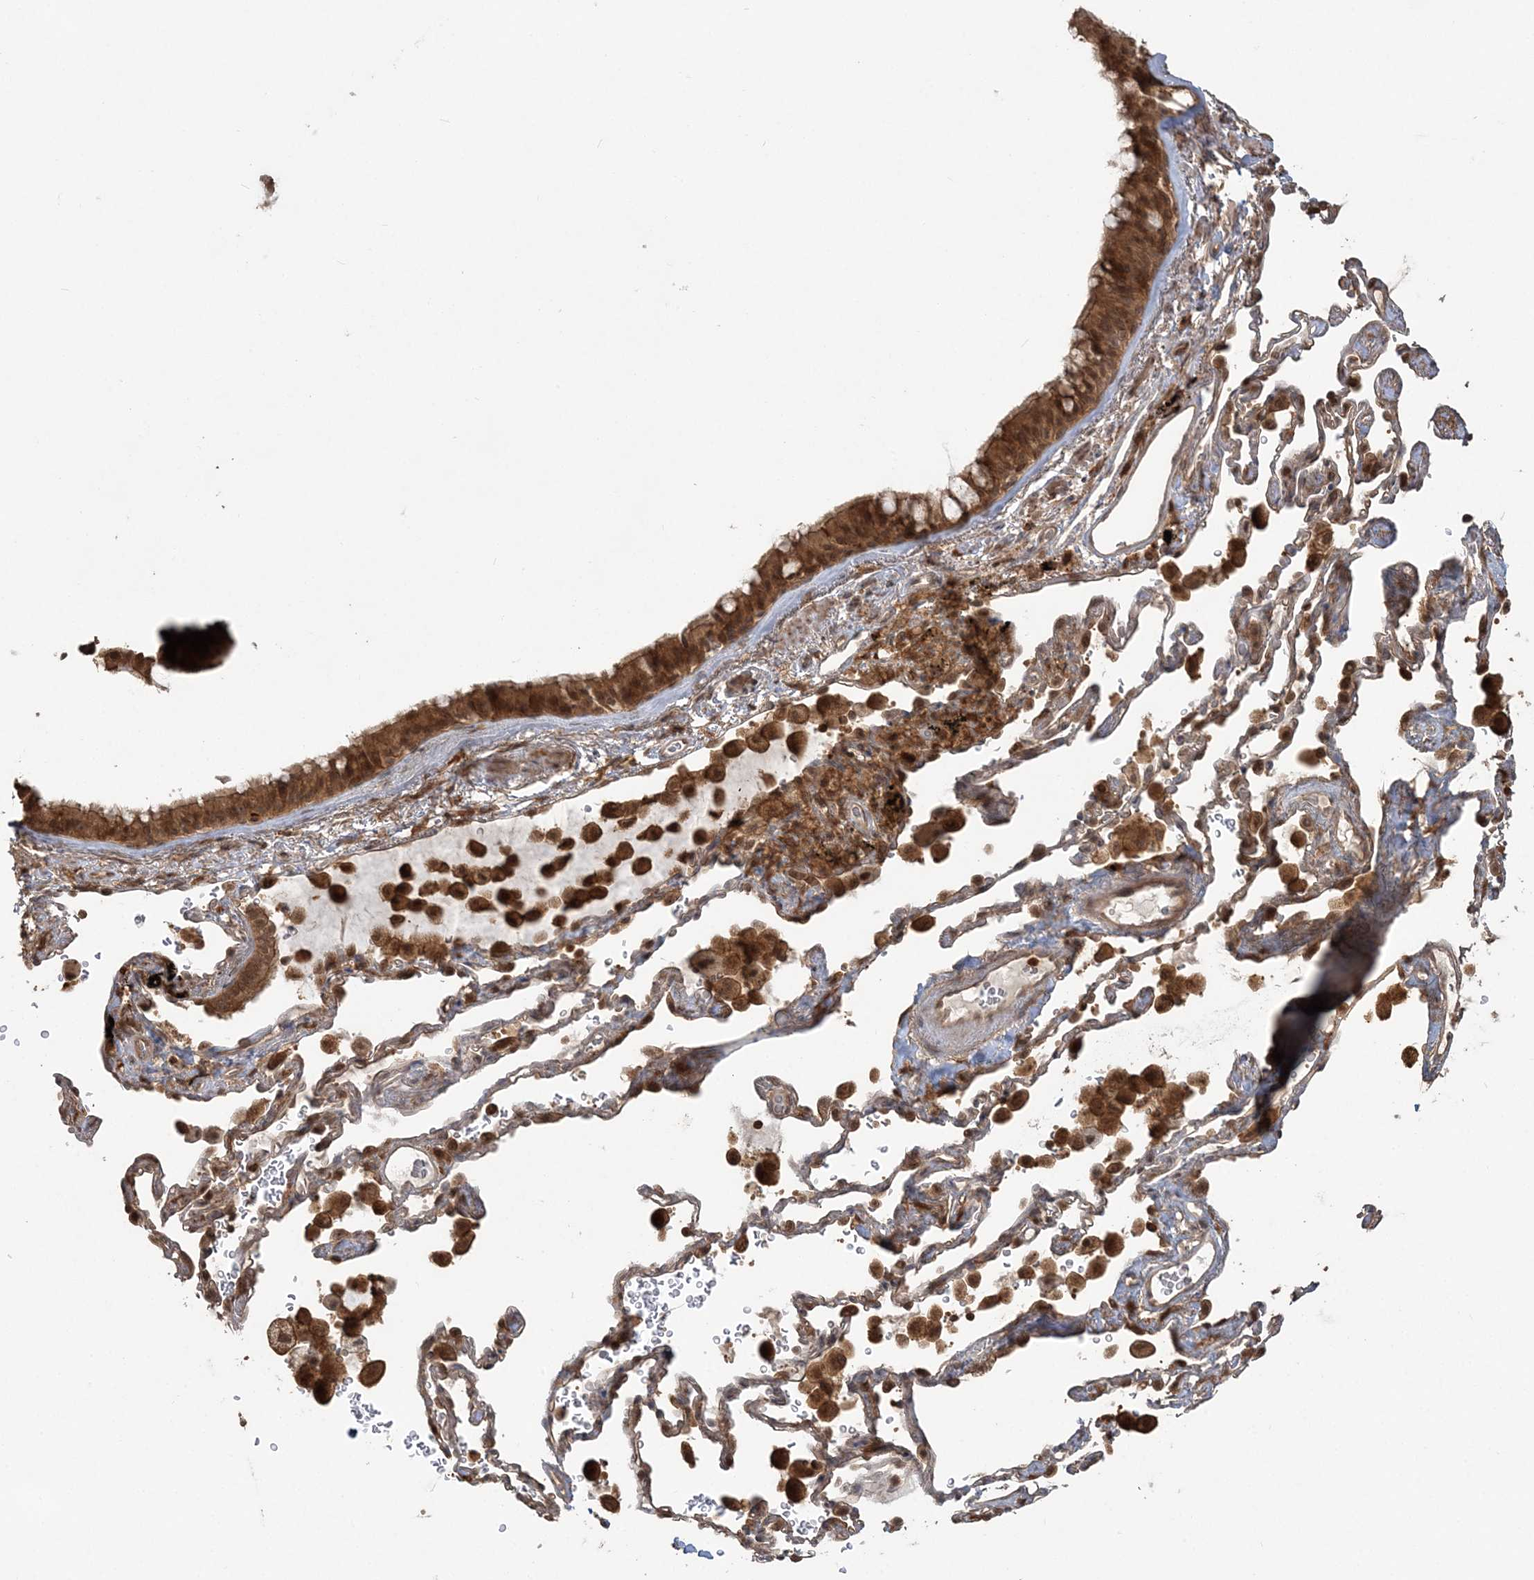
{"staining": {"intensity": "strong", "quantity": ">75%", "location": "cytoplasmic/membranous,nuclear"}, "tissue": "bronchus", "cell_type": "Respiratory epithelial cells", "image_type": "normal", "snomed": [{"axis": "morphology", "description": "Normal tissue, NOS"}, {"axis": "morphology", "description": "Adenocarcinoma, NOS"}, {"axis": "topography", "description": "Bronchus"}, {"axis": "topography", "description": "Lung"}], "caption": "Protein staining of normal bronchus reveals strong cytoplasmic/membranous,nuclear staining in about >75% of respiratory epithelial cells. The staining is performed using DAB brown chromogen to label protein expression. The nuclei are counter-stained blue using hematoxylin.", "gene": "CAB39", "patient": {"sex": "male", "age": 54}}